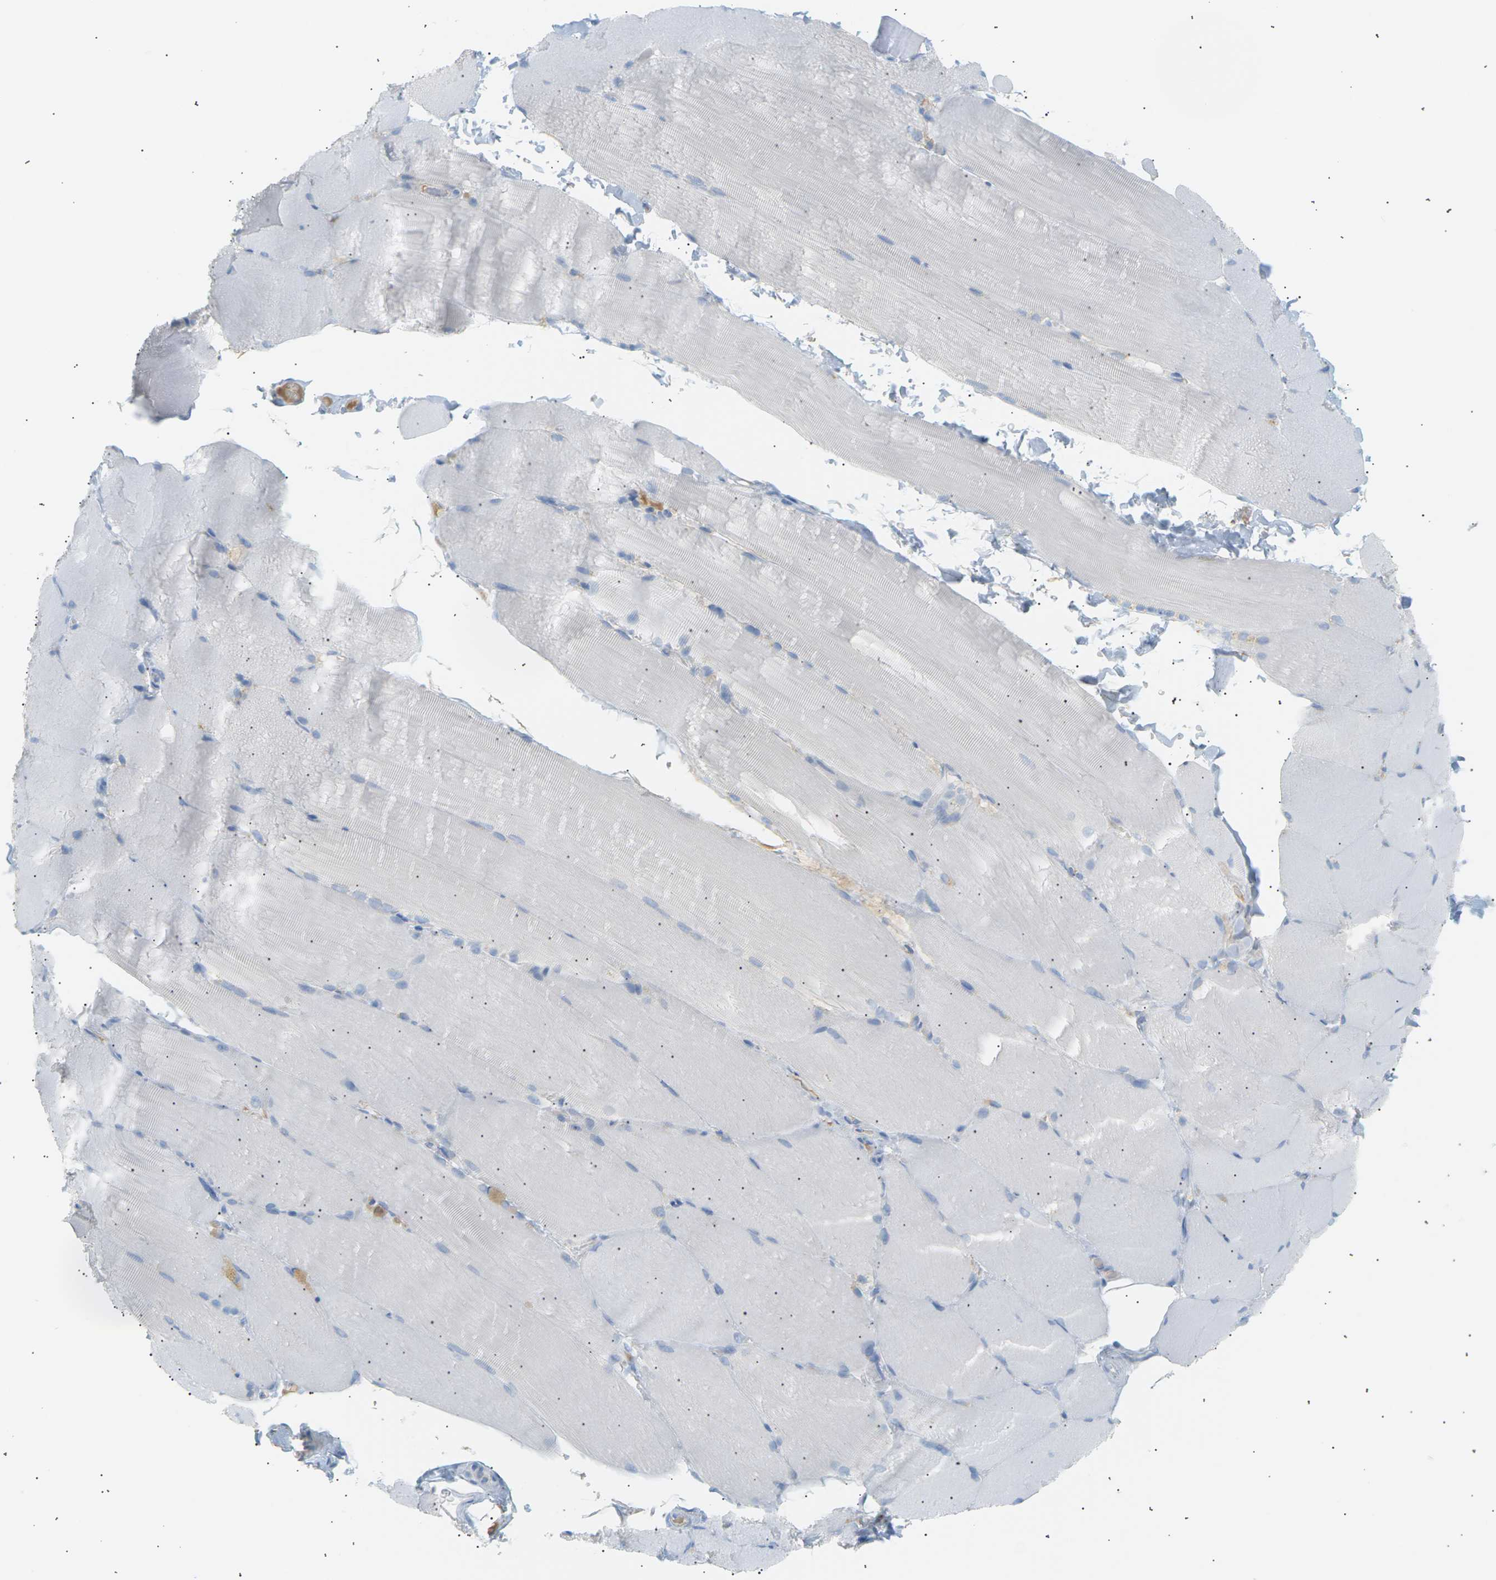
{"staining": {"intensity": "negative", "quantity": "none", "location": "none"}, "tissue": "skeletal muscle", "cell_type": "Myocytes", "image_type": "normal", "snomed": [{"axis": "morphology", "description": "Normal tissue, NOS"}, {"axis": "topography", "description": "Skin"}, {"axis": "topography", "description": "Skeletal muscle"}], "caption": "DAB (3,3'-diaminobenzidine) immunohistochemical staining of normal human skeletal muscle displays no significant positivity in myocytes. Brightfield microscopy of IHC stained with DAB (brown) and hematoxylin (blue), captured at high magnification.", "gene": "CLU", "patient": {"sex": "male", "age": 83}}